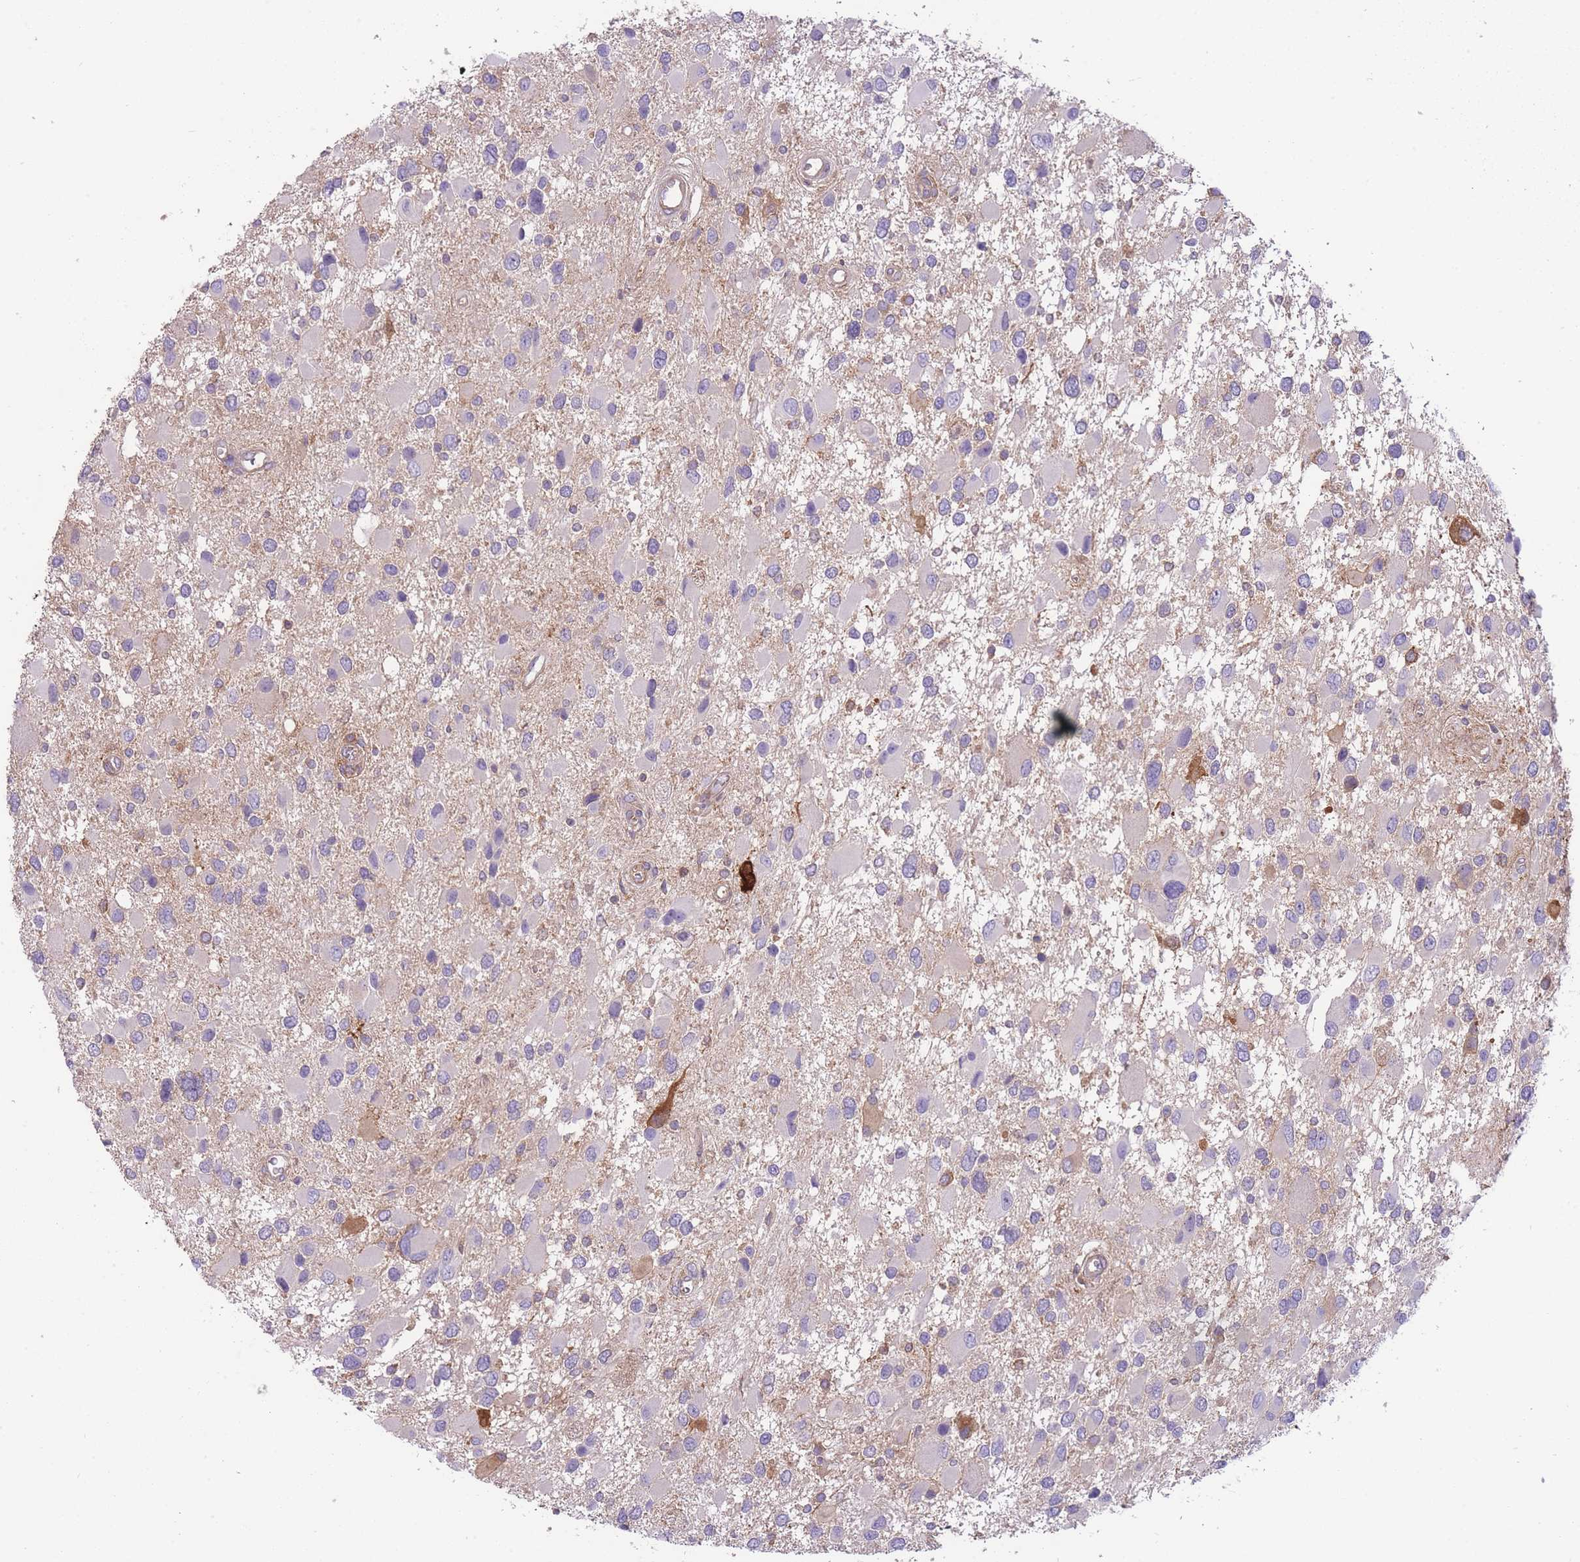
{"staining": {"intensity": "negative", "quantity": "none", "location": "none"}, "tissue": "glioma", "cell_type": "Tumor cells", "image_type": "cancer", "snomed": [{"axis": "morphology", "description": "Glioma, malignant, High grade"}, {"axis": "topography", "description": "Brain"}], "caption": "A histopathology image of malignant glioma (high-grade) stained for a protein reveals no brown staining in tumor cells.", "gene": "PRKAR1A", "patient": {"sex": "male", "age": 53}}